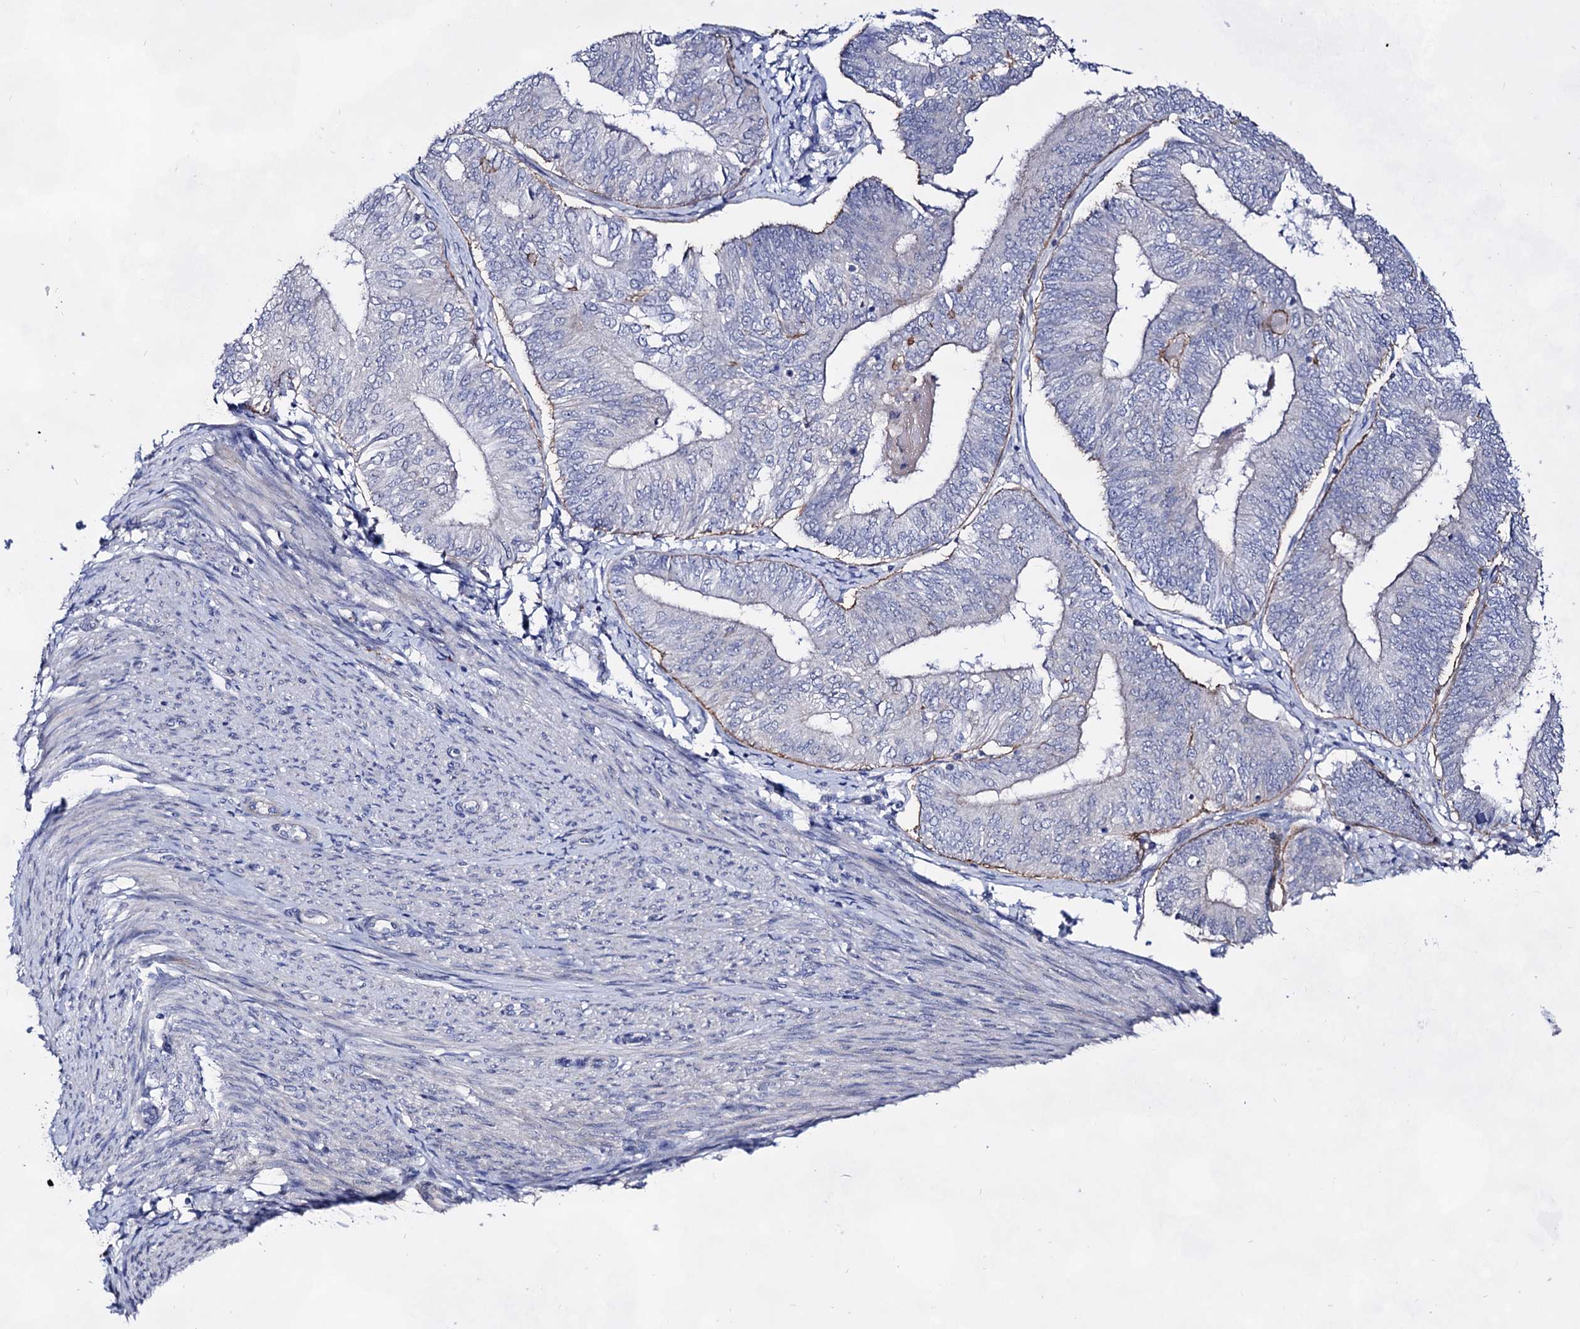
{"staining": {"intensity": "negative", "quantity": "none", "location": "none"}, "tissue": "endometrial cancer", "cell_type": "Tumor cells", "image_type": "cancer", "snomed": [{"axis": "morphology", "description": "Adenocarcinoma, NOS"}, {"axis": "topography", "description": "Endometrium"}], "caption": "A micrograph of endometrial cancer (adenocarcinoma) stained for a protein exhibits no brown staining in tumor cells.", "gene": "PLIN1", "patient": {"sex": "female", "age": 58}}